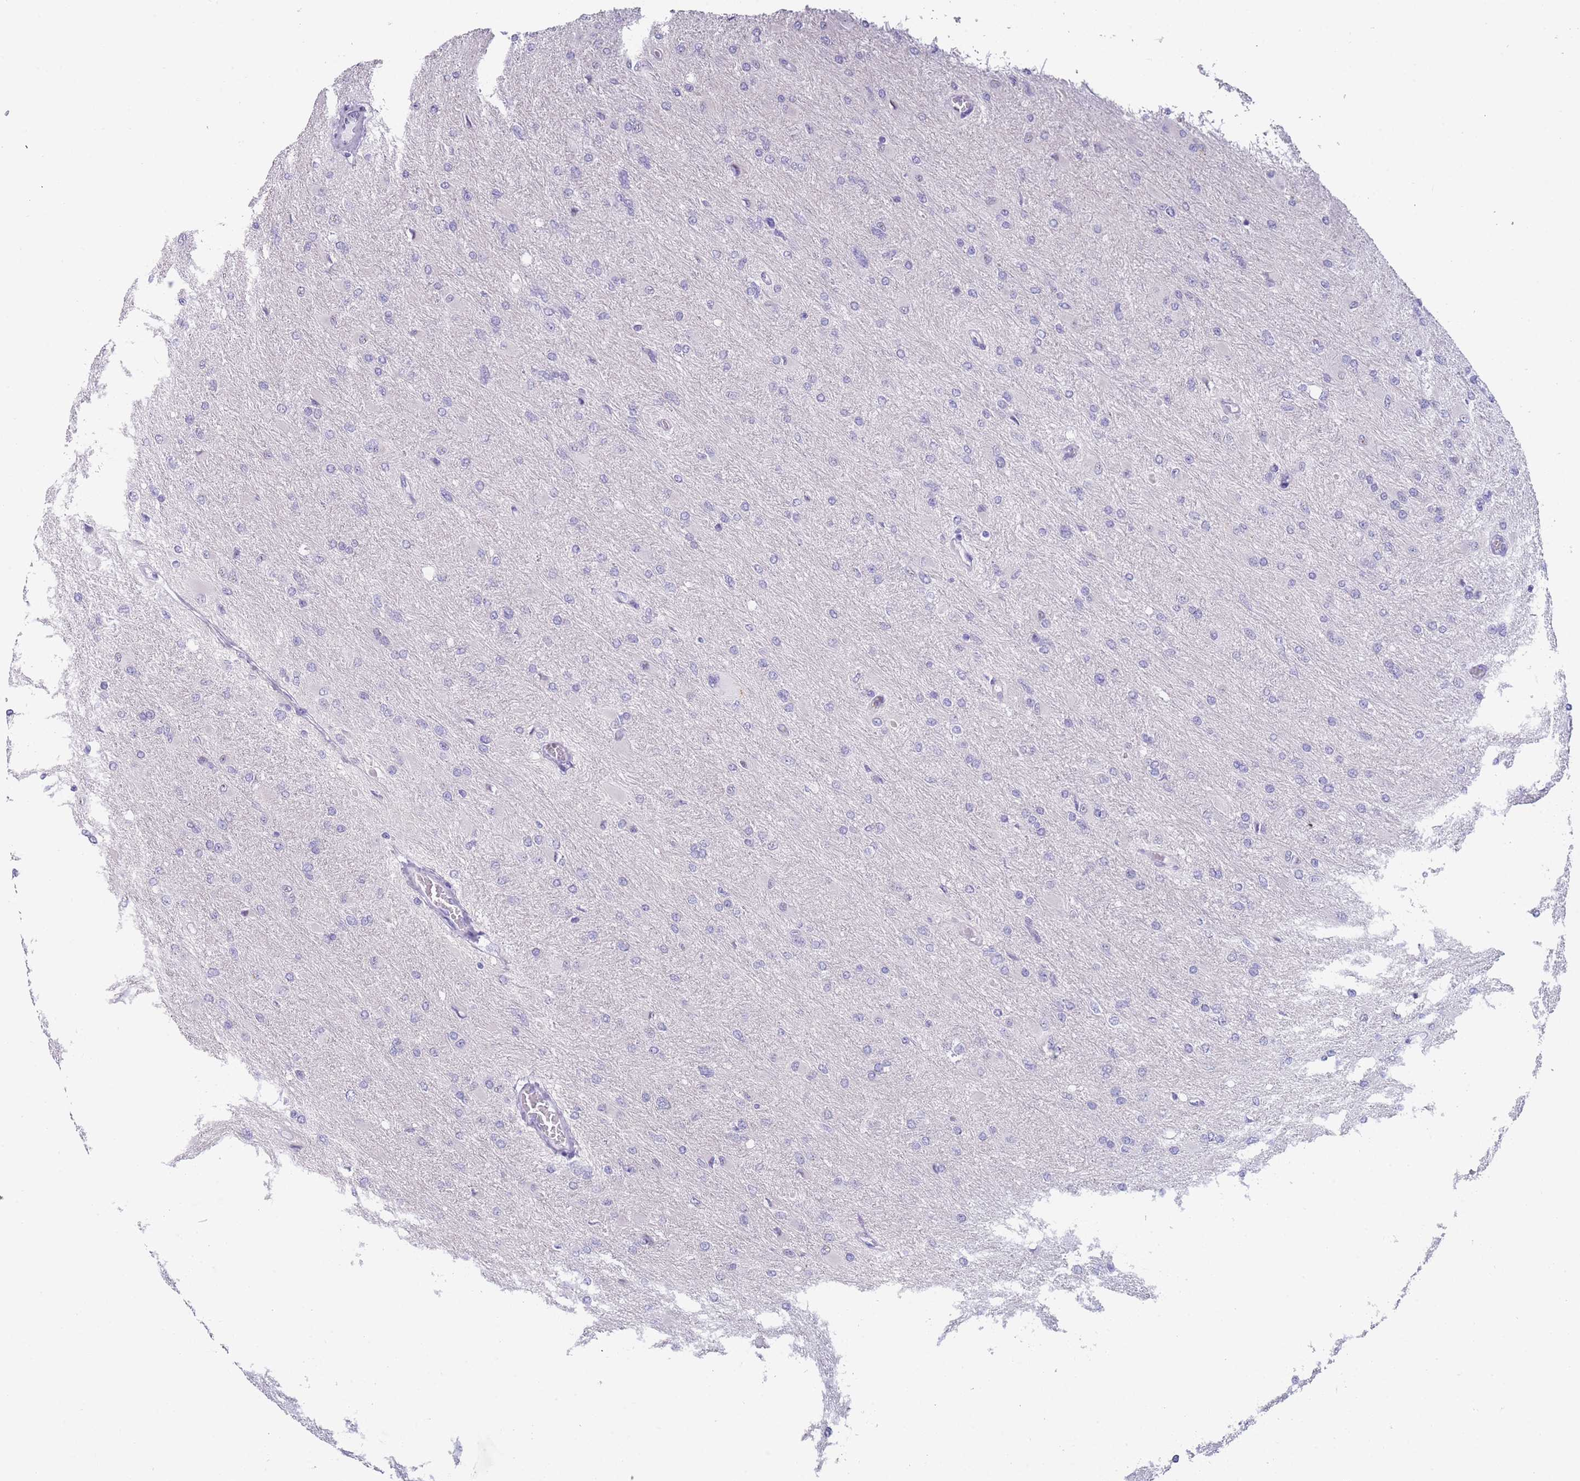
{"staining": {"intensity": "negative", "quantity": "none", "location": "none"}, "tissue": "glioma", "cell_type": "Tumor cells", "image_type": "cancer", "snomed": [{"axis": "morphology", "description": "Glioma, malignant, High grade"}, {"axis": "topography", "description": "Cerebral cortex"}], "caption": "High magnification brightfield microscopy of malignant glioma (high-grade) stained with DAB (brown) and counterstained with hematoxylin (blue): tumor cells show no significant positivity.", "gene": "ZNF627", "patient": {"sex": "female", "age": 36}}